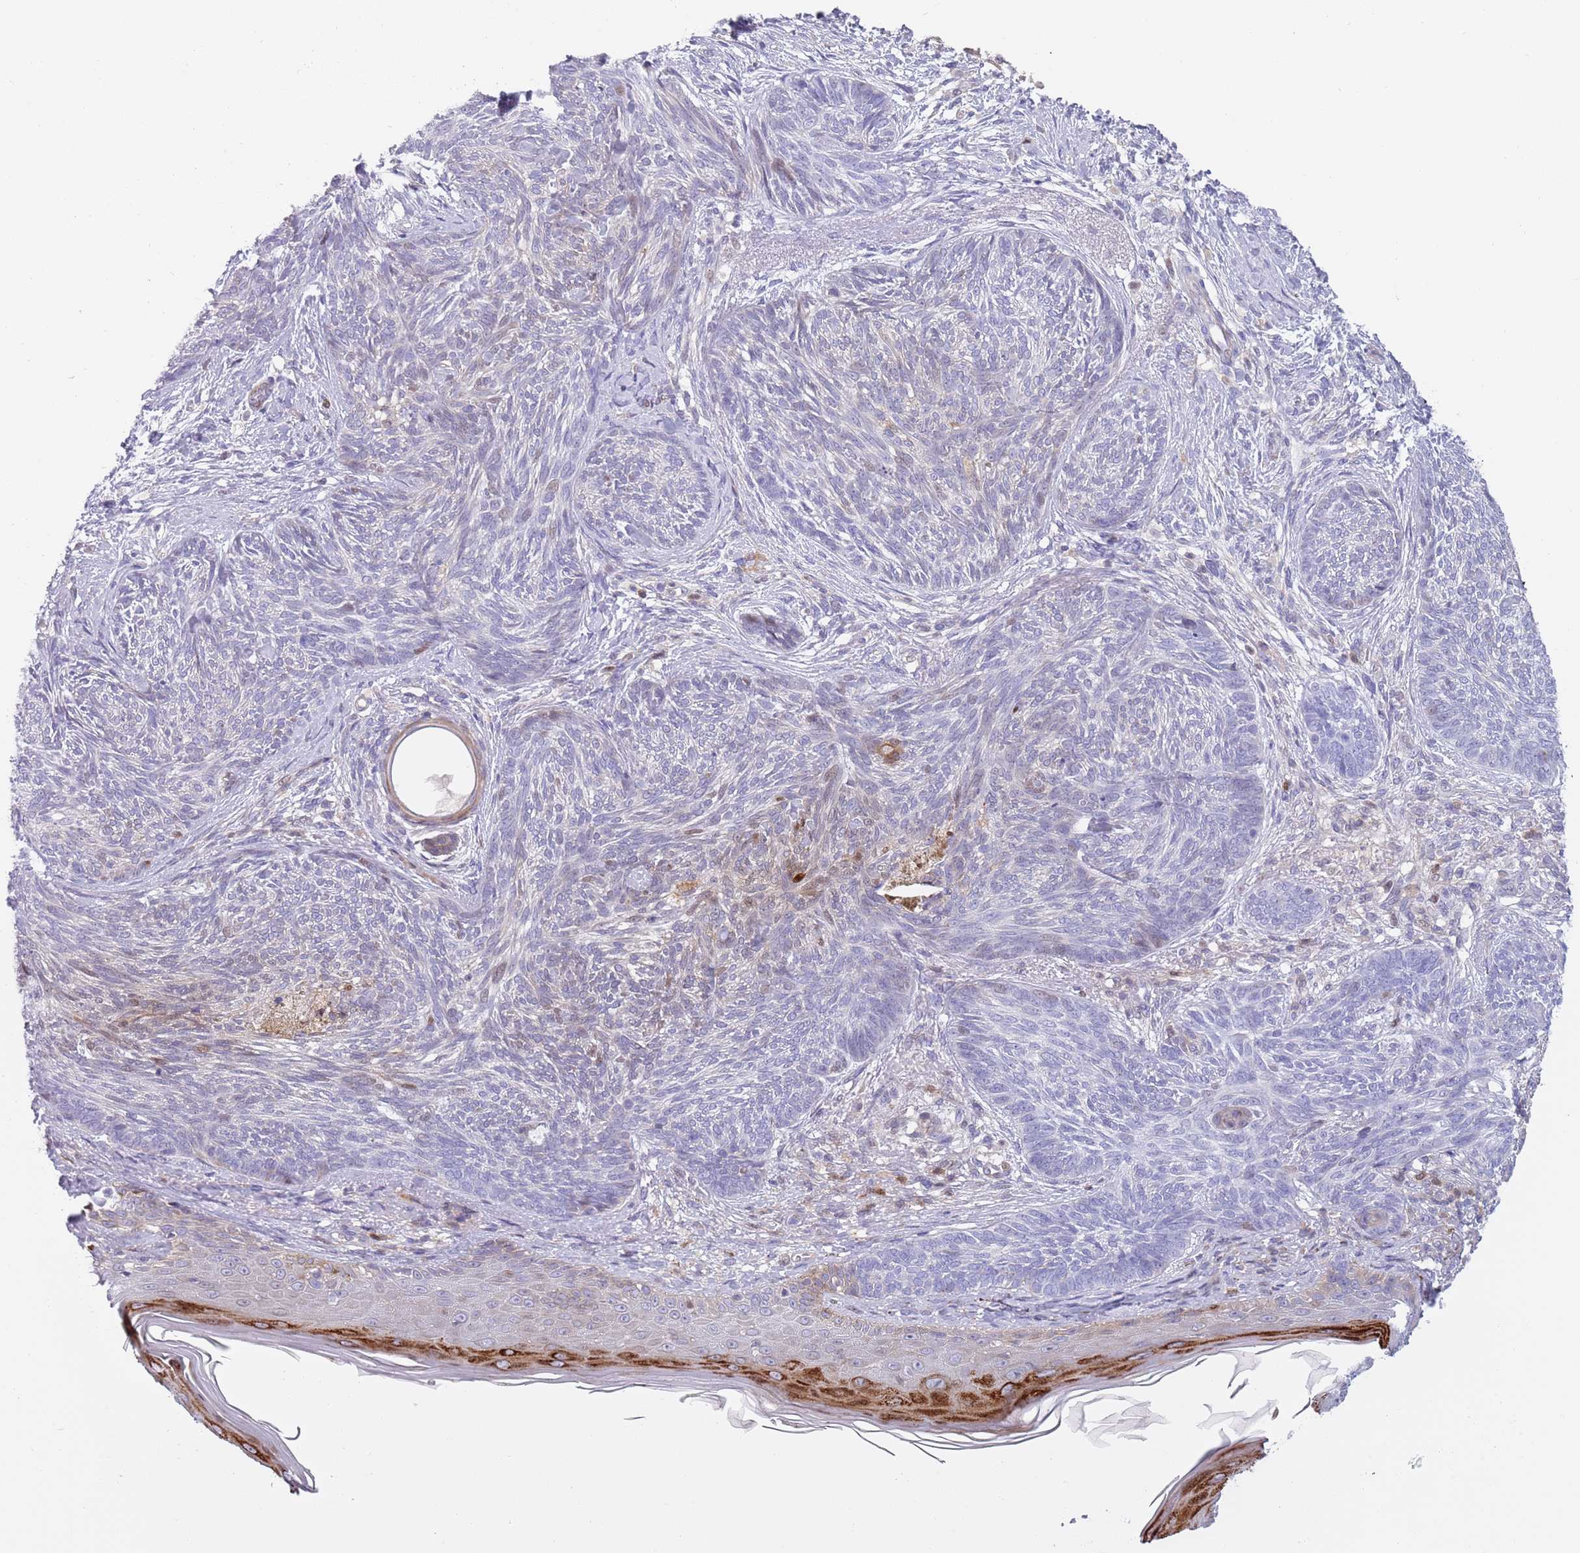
{"staining": {"intensity": "weak", "quantity": "<25%", "location": "nuclear"}, "tissue": "skin cancer", "cell_type": "Tumor cells", "image_type": "cancer", "snomed": [{"axis": "morphology", "description": "Basal cell carcinoma"}, {"axis": "topography", "description": "Skin"}], "caption": "The IHC histopathology image has no significant expression in tumor cells of skin cancer (basal cell carcinoma) tissue. (DAB (3,3'-diaminobenzidine) immunohistochemistry visualized using brightfield microscopy, high magnification).", "gene": "NBPF6", "patient": {"sex": "male", "age": 73}}